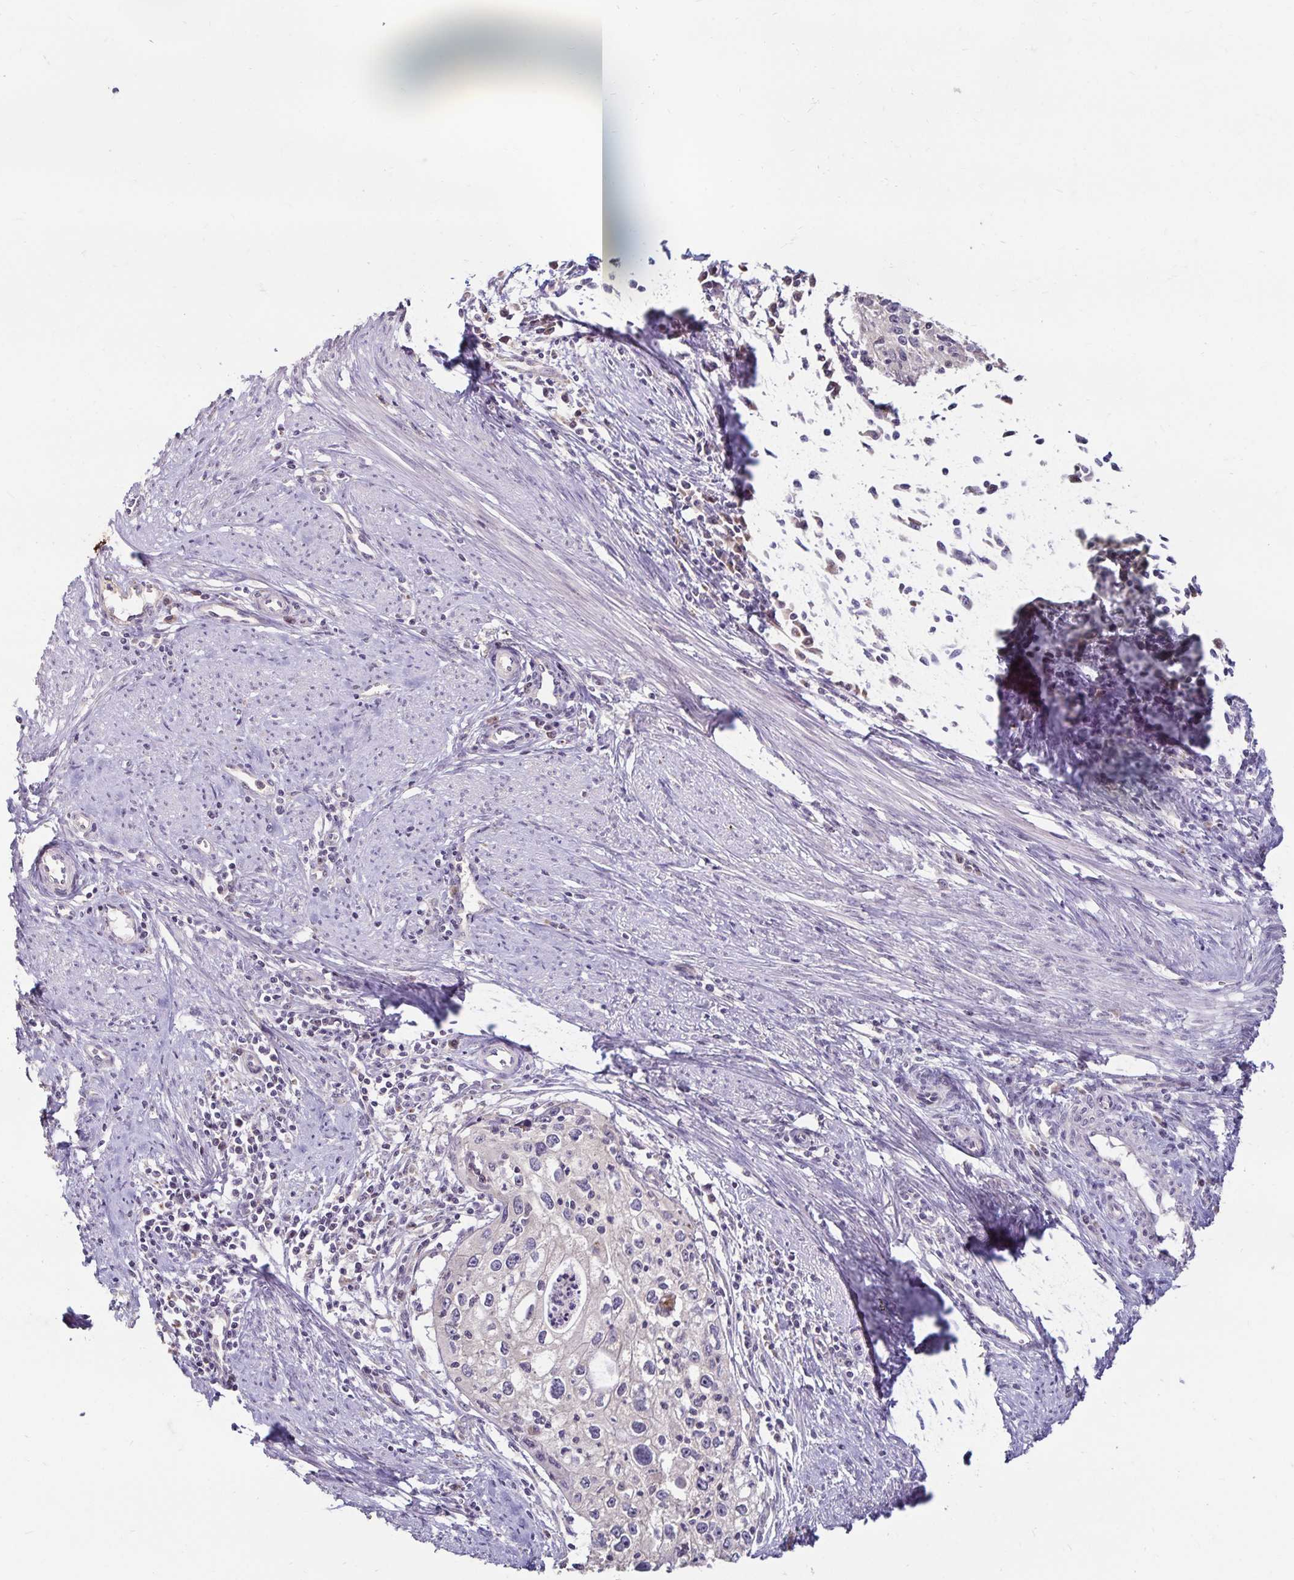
{"staining": {"intensity": "negative", "quantity": "none", "location": "none"}, "tissue": "cervical cancer", "cell_type": "Tumor cells", "image_type": "cancer", "snomed": [{"axis": "morphology", "description": "Squamous cell carcinoma, NOS"}, {"axis": "topography", "description": "Cervix"}], "caption": "The histopathology image exhibits no staining of tumor cells in cervical cancer. (Brightfield microscopy of DAB IHC at high magnification).", "gene": "EMC10", "patient": {"sex": "female", "age": 40}}